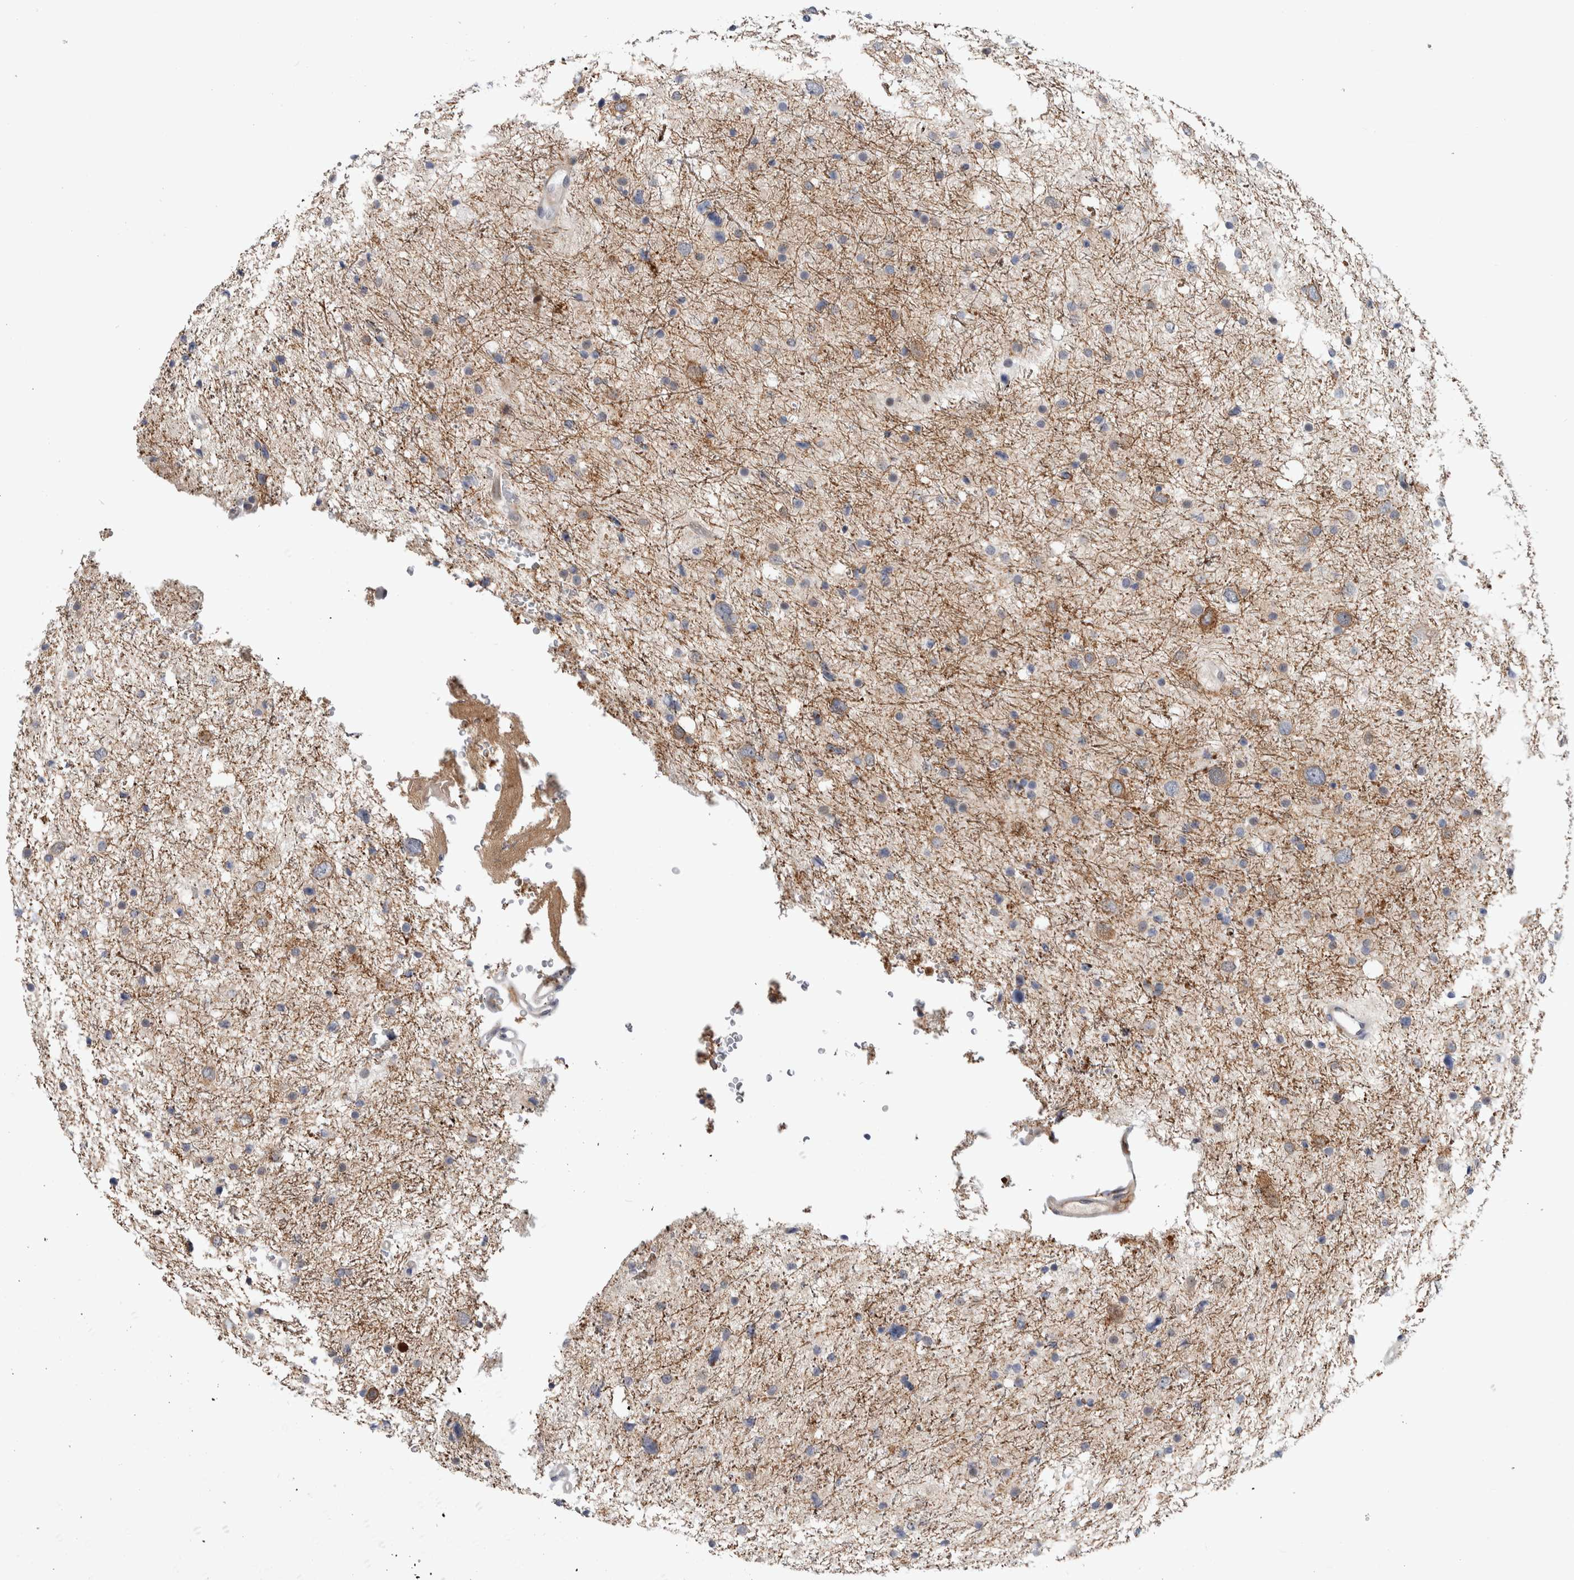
{"staining": {"intensity": "negative", "quantity": "none", "location": "none"}, "tissue": "glioma", "cell_type": "Tumor cells", "image_type": "cancer", "snomed": [{"axis": "morphology", "description": "Glioma, malignant, Low grade"}, {"axis": "topography", "description": "Brain"}], "caption": "Tumor cells are negative for protein expression in human glioma.", "gene": "MSL1", "patient": {"sex": "female", "age": 37}}